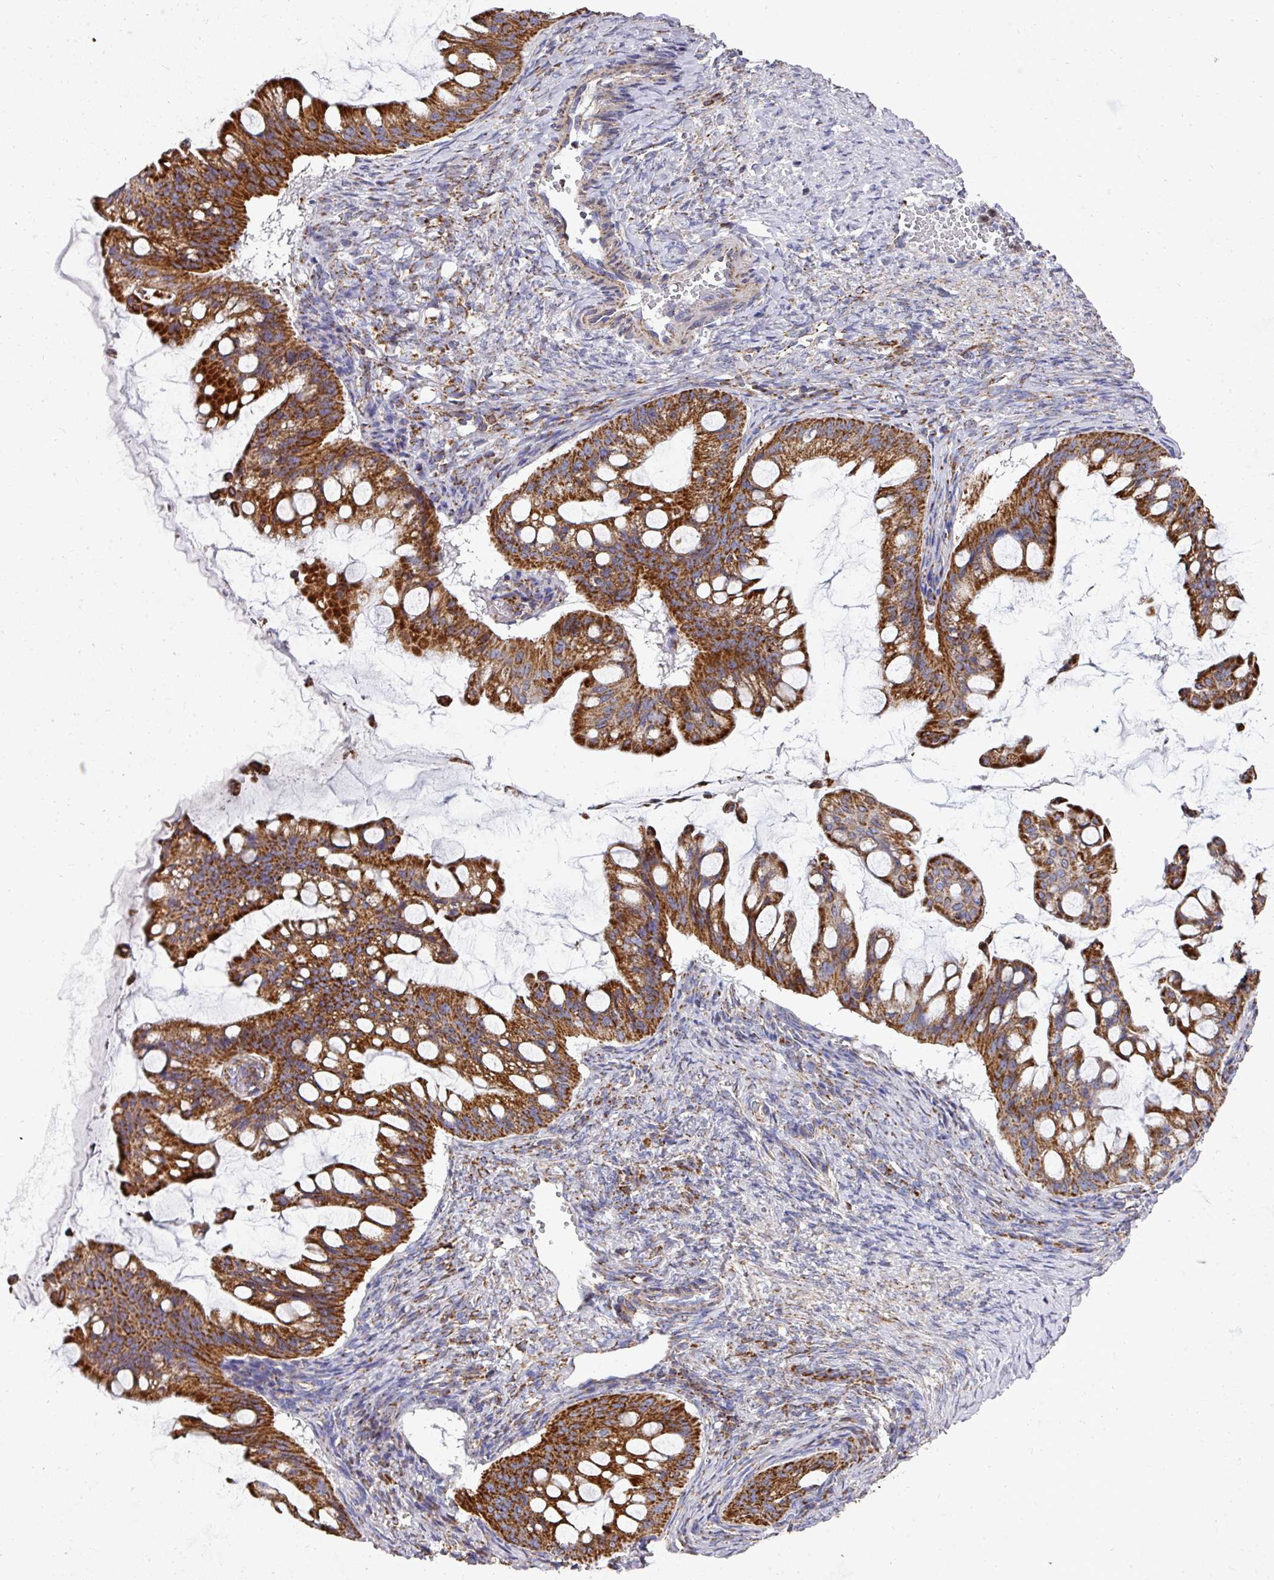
{"staining": {"intensity": "strong", "quantity": ">75%", "location": "cytoplasmic/membranous"}, "tissue": "ovarian cancer", "cell_type": "Tumor cells", "image_type": "cancer", "snomed": [{"axis": "morphology", "description": "Cystadenocarcinoma, mucinous, NOS"}, {"axis": "topography", "description": "Ovary"}], "caption": "Immunohistochemistry (IHC) micrograph of human ovarian mucinous cystadenocarcinoma stained for a protein (brown), which shows high levels of strong cytoplasmic/membranous staining in approximately >75% of tumor cells.", "gene": "UQCRFS1", "patient": {"sex": "female", "age": 73}}